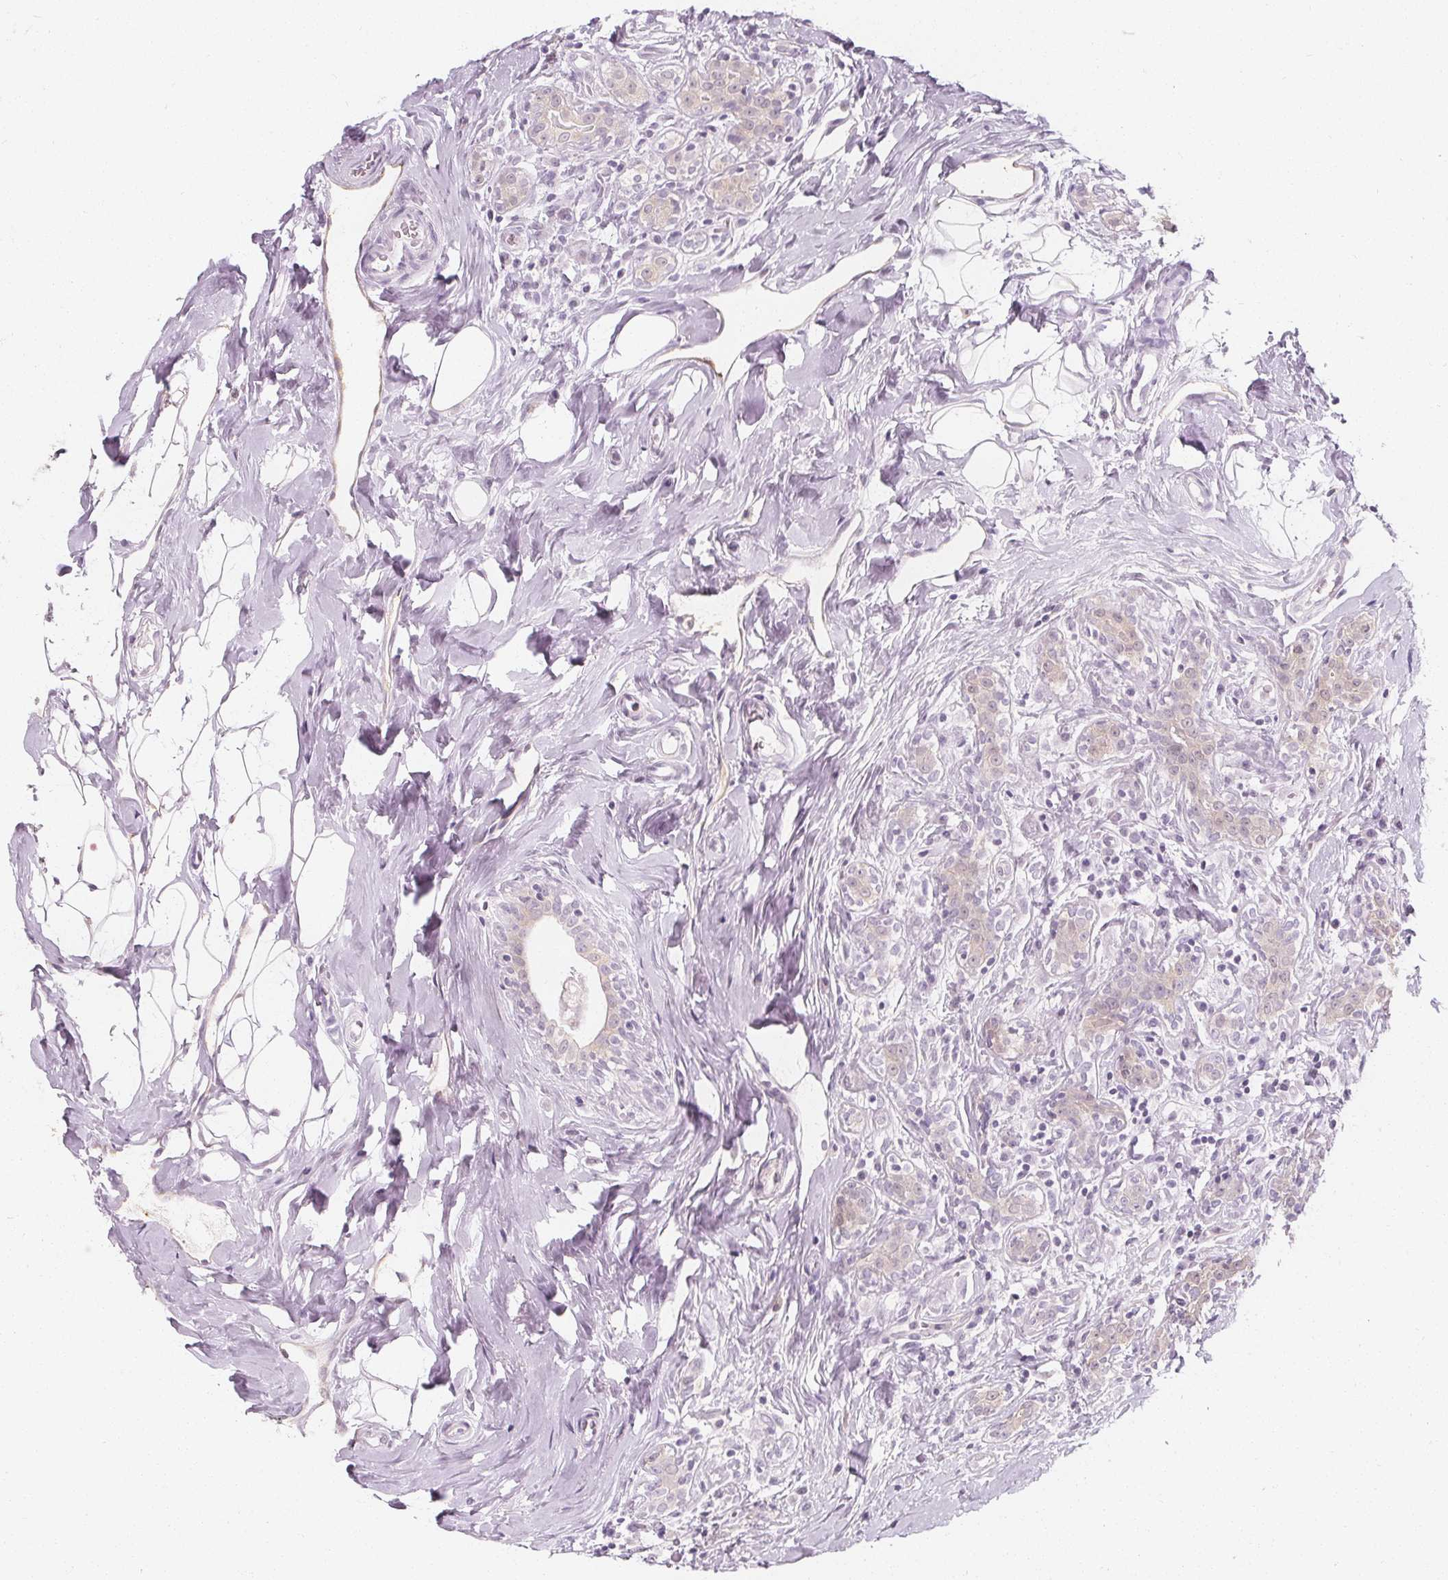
{"staining": {"intensity": "negative", "quantity": "none", "location": "none"}, "tissue": "breast cancer", "cell_type": "Tumor cells", "image_type": "cancer", "snomed": [{"axis": "morphology", "description": "Duct carcinoma"}, {"axis": "topography", "description": "Breast"}], "caption": "IHC of breast cancer demonstrates no staining in tumor cells.", "gene": "UGP2", "patient": {"sex": "female", "age": 43}}